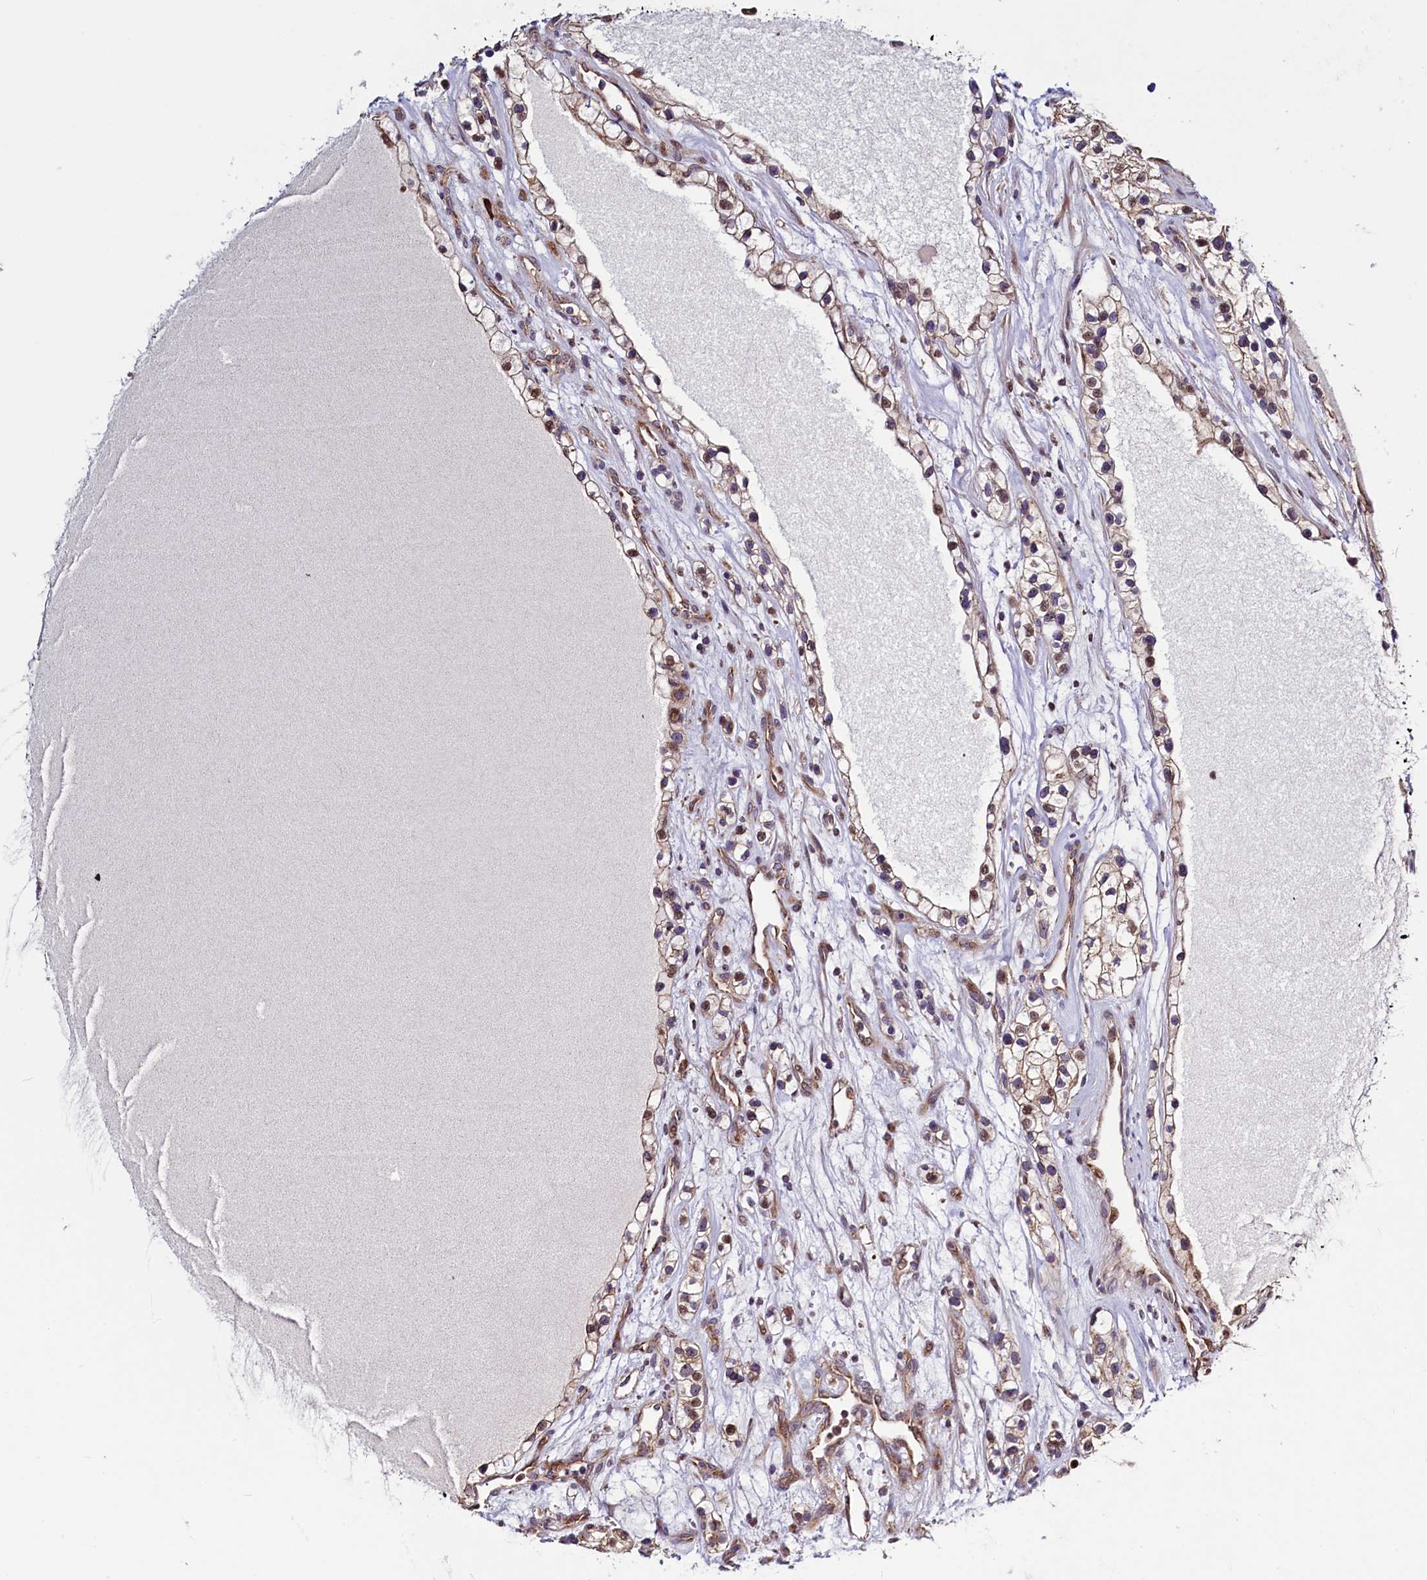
{"staining": {"intensity": "moderate", "quantity": "25%-75%", "location": "cytoplasmic/membranous,nuclear"}, "tissue": "renal cancer", "cell_type": "Tumor cells", "image_type": "cancer", "snomed": [{"axis": "morphology", "description": "Adenocarcinoma, NOS"}, {"axis": "topography", "description": "Kidney"}], "caption": "Immunohistochemistry (IHC) of human renal adenocarcinoma shows medium levels of moderate cytoplasmic/membranous and nuclear staining in about 25%-75% of tumor cells. (Brightfield microscopy of DAB IHC at high magnification).", "gene": "RBFA", "patient": {"sex": "female", "age": 57}}